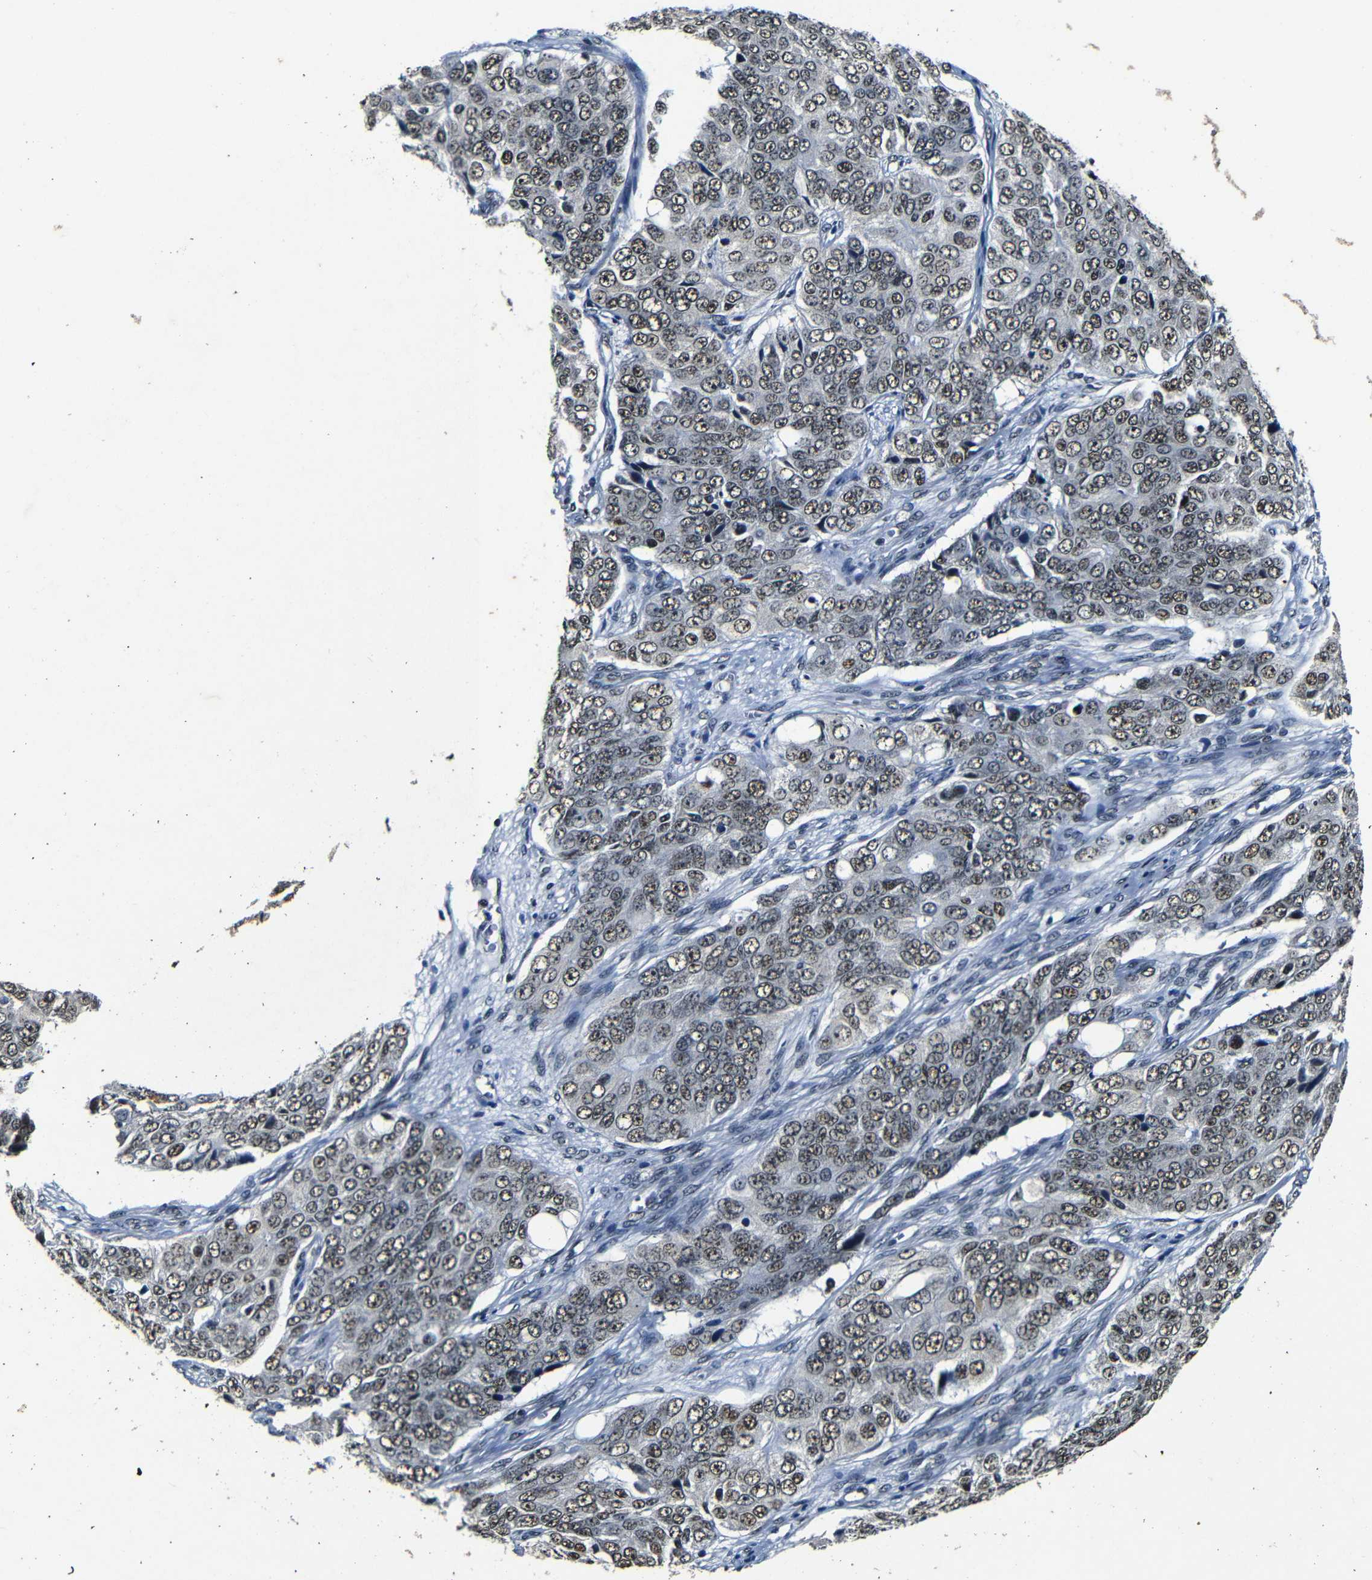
{"staining": {"intensity": "weak", "quantity": ">75%", "location": "nuclear"}, "tissue": "ovarian cancer", "cell_type": "Tumor cells", "image_type": "cancer", "snomed": [{"axis": "morphology", "description": "Carcinoma, endometroid"}, {"axis": "topography", "description": "Ovary"}], "caption": "IHC micrograph of ovarian cancer stained for a protein (brown), which displays low levels of weak nuclear positivity in about >75% of tumor cells.", "gene": "FOXD4", "patient": {"sex": "female", "age": 51}}